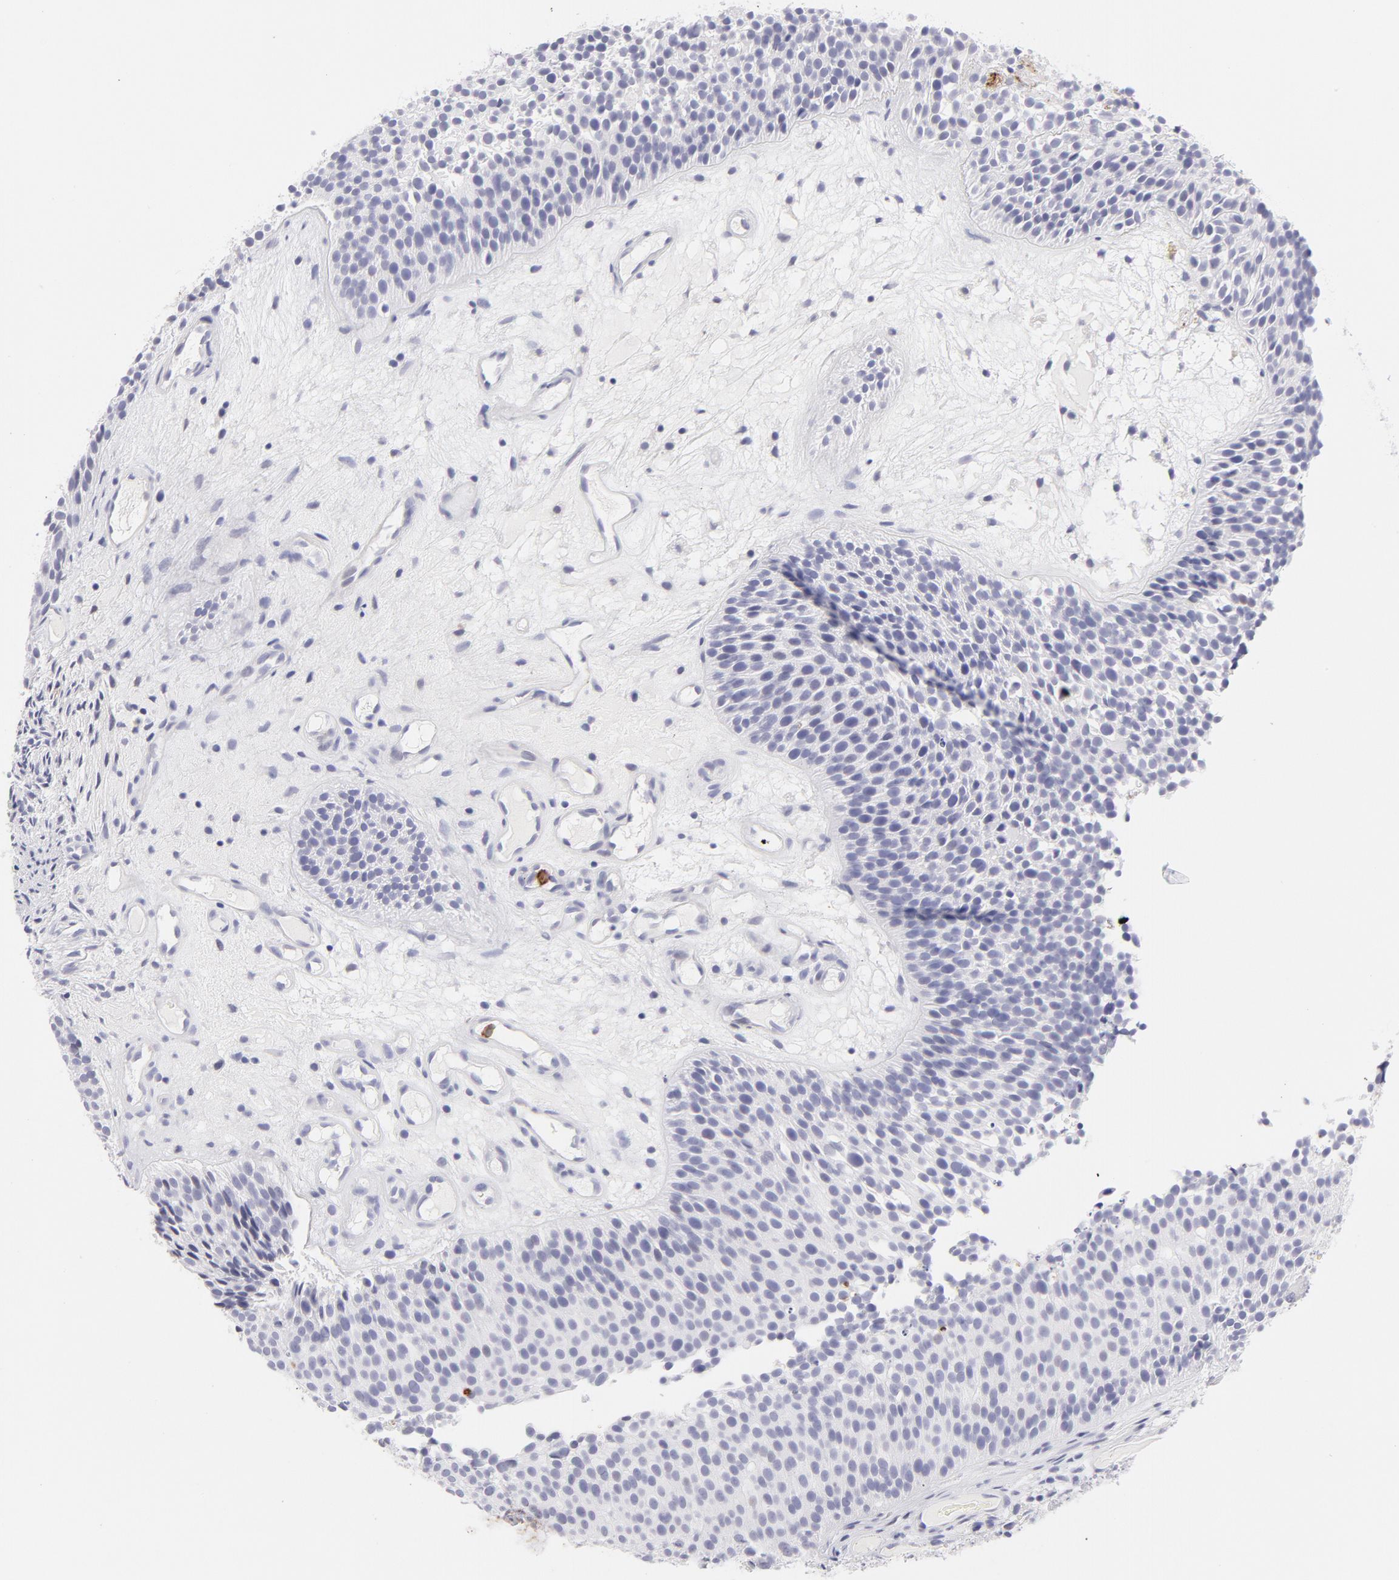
{"staining": {"intensity": "negative", "quantity": "none", "location": "none"}, "tissue": "urothelial cancer", "cell_type": "Tumor cells", "image_type": "cancer", "snomed": [{"axis": "morphology", "description": "Urothelial carcinoma, Low grade"}, {"axis": "topography", "description": "Urinary bladder"}], "caption": "Tumor cells are negative for protein expression in human urothelial cancer.", "gene": "LTB4R", "patient": {"sex": "male", "age": 85}}